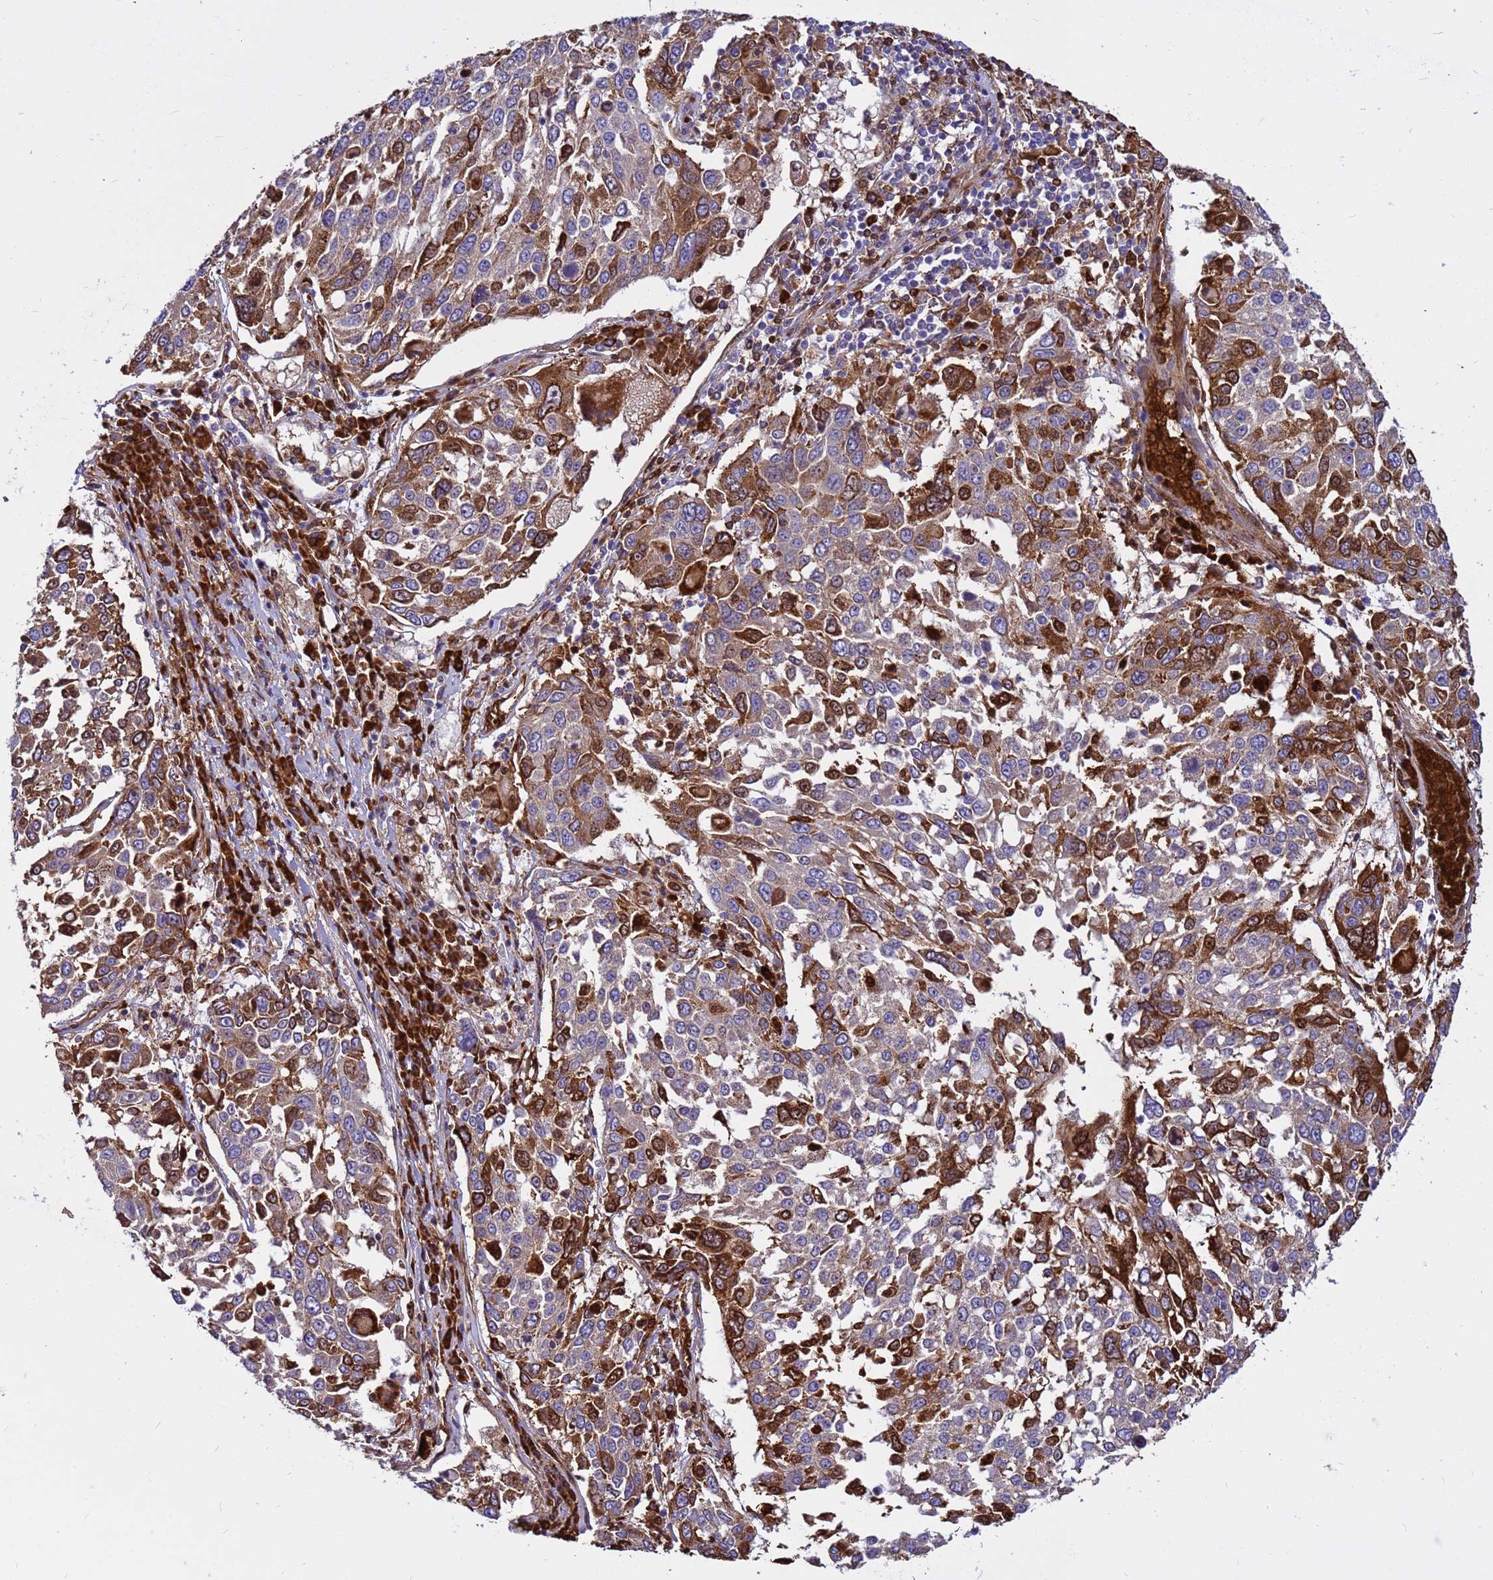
{"staining": {"intensity": "strong", "quantity": "<25%", "location": "cytoplasmic/membranous"}, "tissue": "lung cancer", "cell_type": "Tumor cells", "image_type": "cancer", "snomed": [{"axis": "morphology", "description": "Squamous cell carcinoma, NOS"}, {"axis": "topography", "description": "Lung"}], "caption": "Strong cytoplasmic/membranous protein staining is present in approximately <25% of tumor cells in lung cancer (squamous cell carcinoma).", "gene": "ZNF669", "patient": {"sex": "male", "age": 65}}